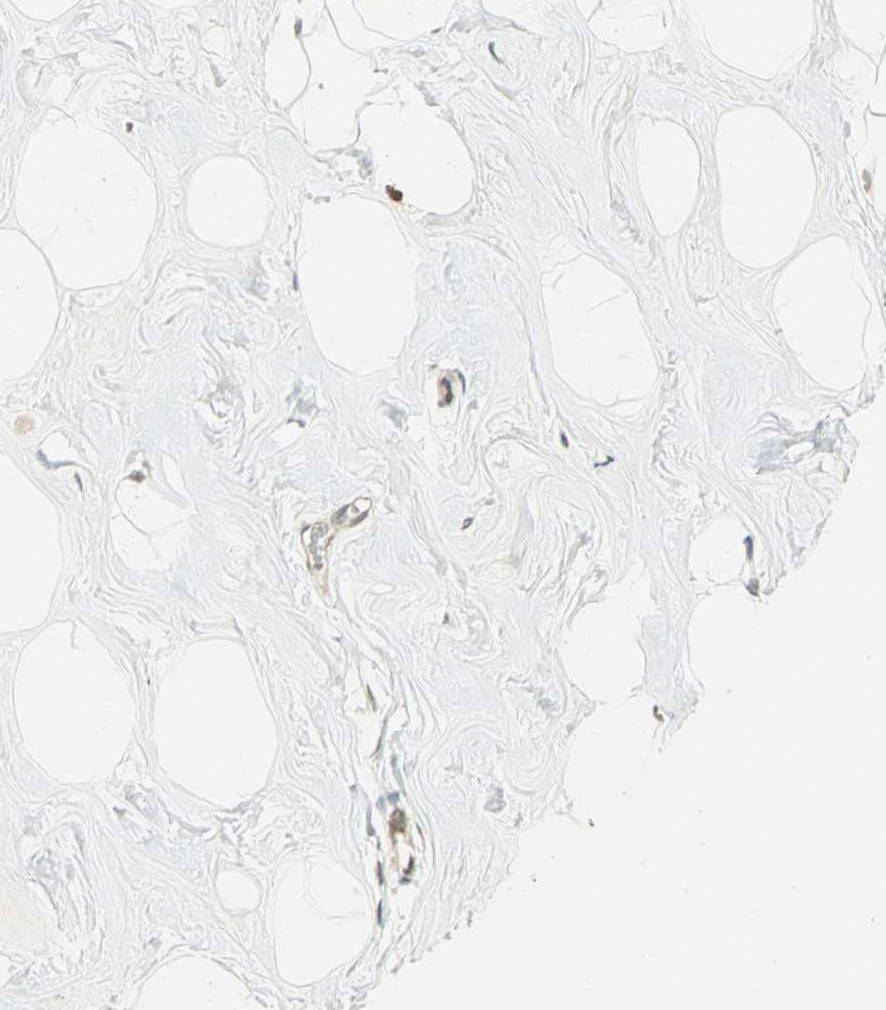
{"staining": {"intensity": "negative", "quantity": "none", "location": "none"}, "tissue": "breast", "cell_type": "Adipocytes", "image_type": "normal", "snomed": [{"axis": "morphology", "description": "Normal tissue, NOS"}, {"axis": "topography", "description": "Breast"}], "caption": "DAB immunohistochemical staining of unremarkable human breast demonstrates no significant expression in adipocytes.", "gene": "IL16", "patient": {"sex": "female", "age": 23}}